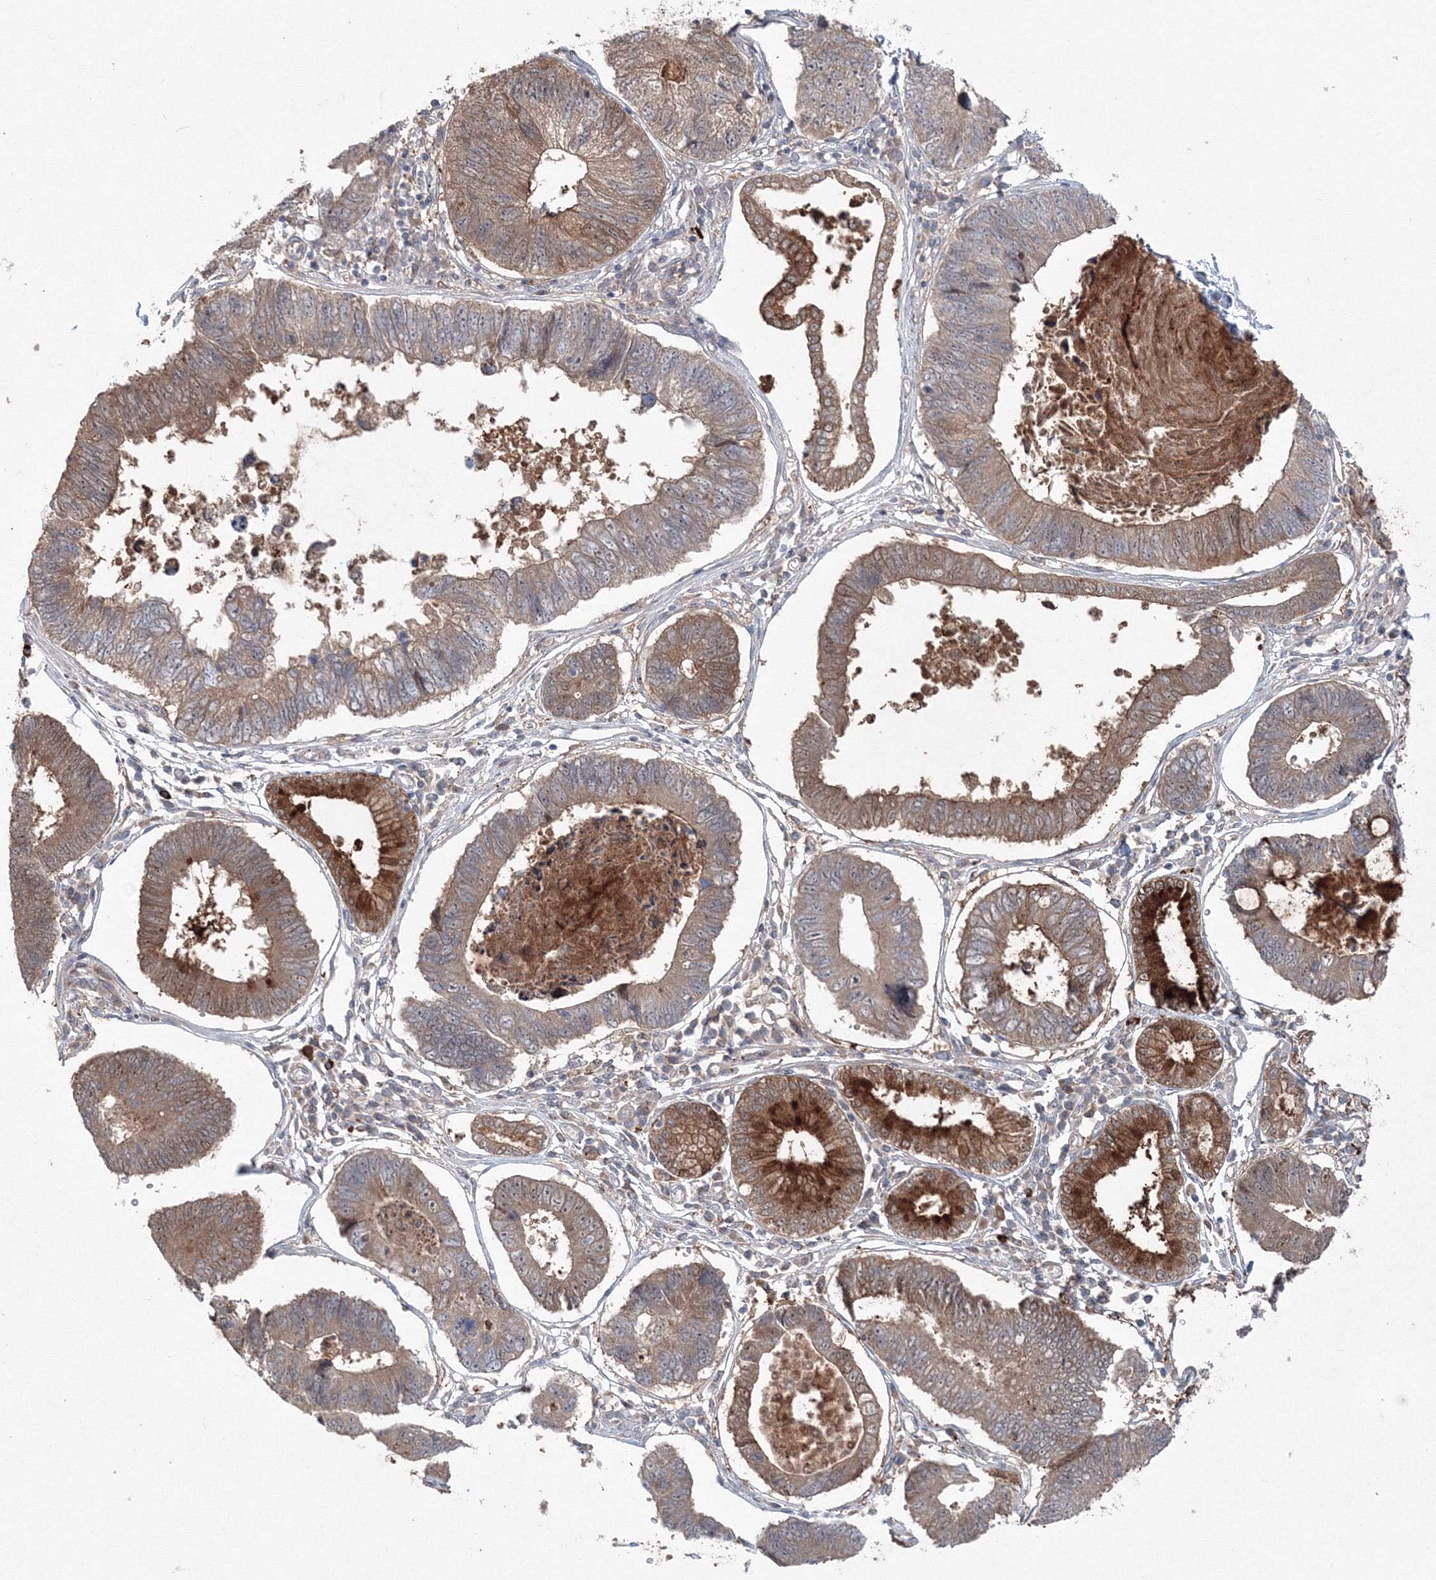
{"staining": {"intensity": "moderate", "quantity": ">75%", "location": "cytoplasmic/membranous"}, "tissue": "stomach cancer", "cell_type": "Tumor cells", "image_type": "cancer", "snomed": [{"axis": "morphology", "description": "Adenocarcinoma, NOS"}, {"axis": "topography", "description": "Stomach"}], "caption": "A high-resolution micrograph shows immunohistochemistry staining of stomach cancer, which shows moderate cytoplasmic/membranous staining in approximately >75% of tumor cells. (DAB (3,3'-diaminobenzidine) IHC, brown staining for protein, blue staining for nuclei).", "gene": "MKRN2", "patient": {"sex": "male", "age": 59}}